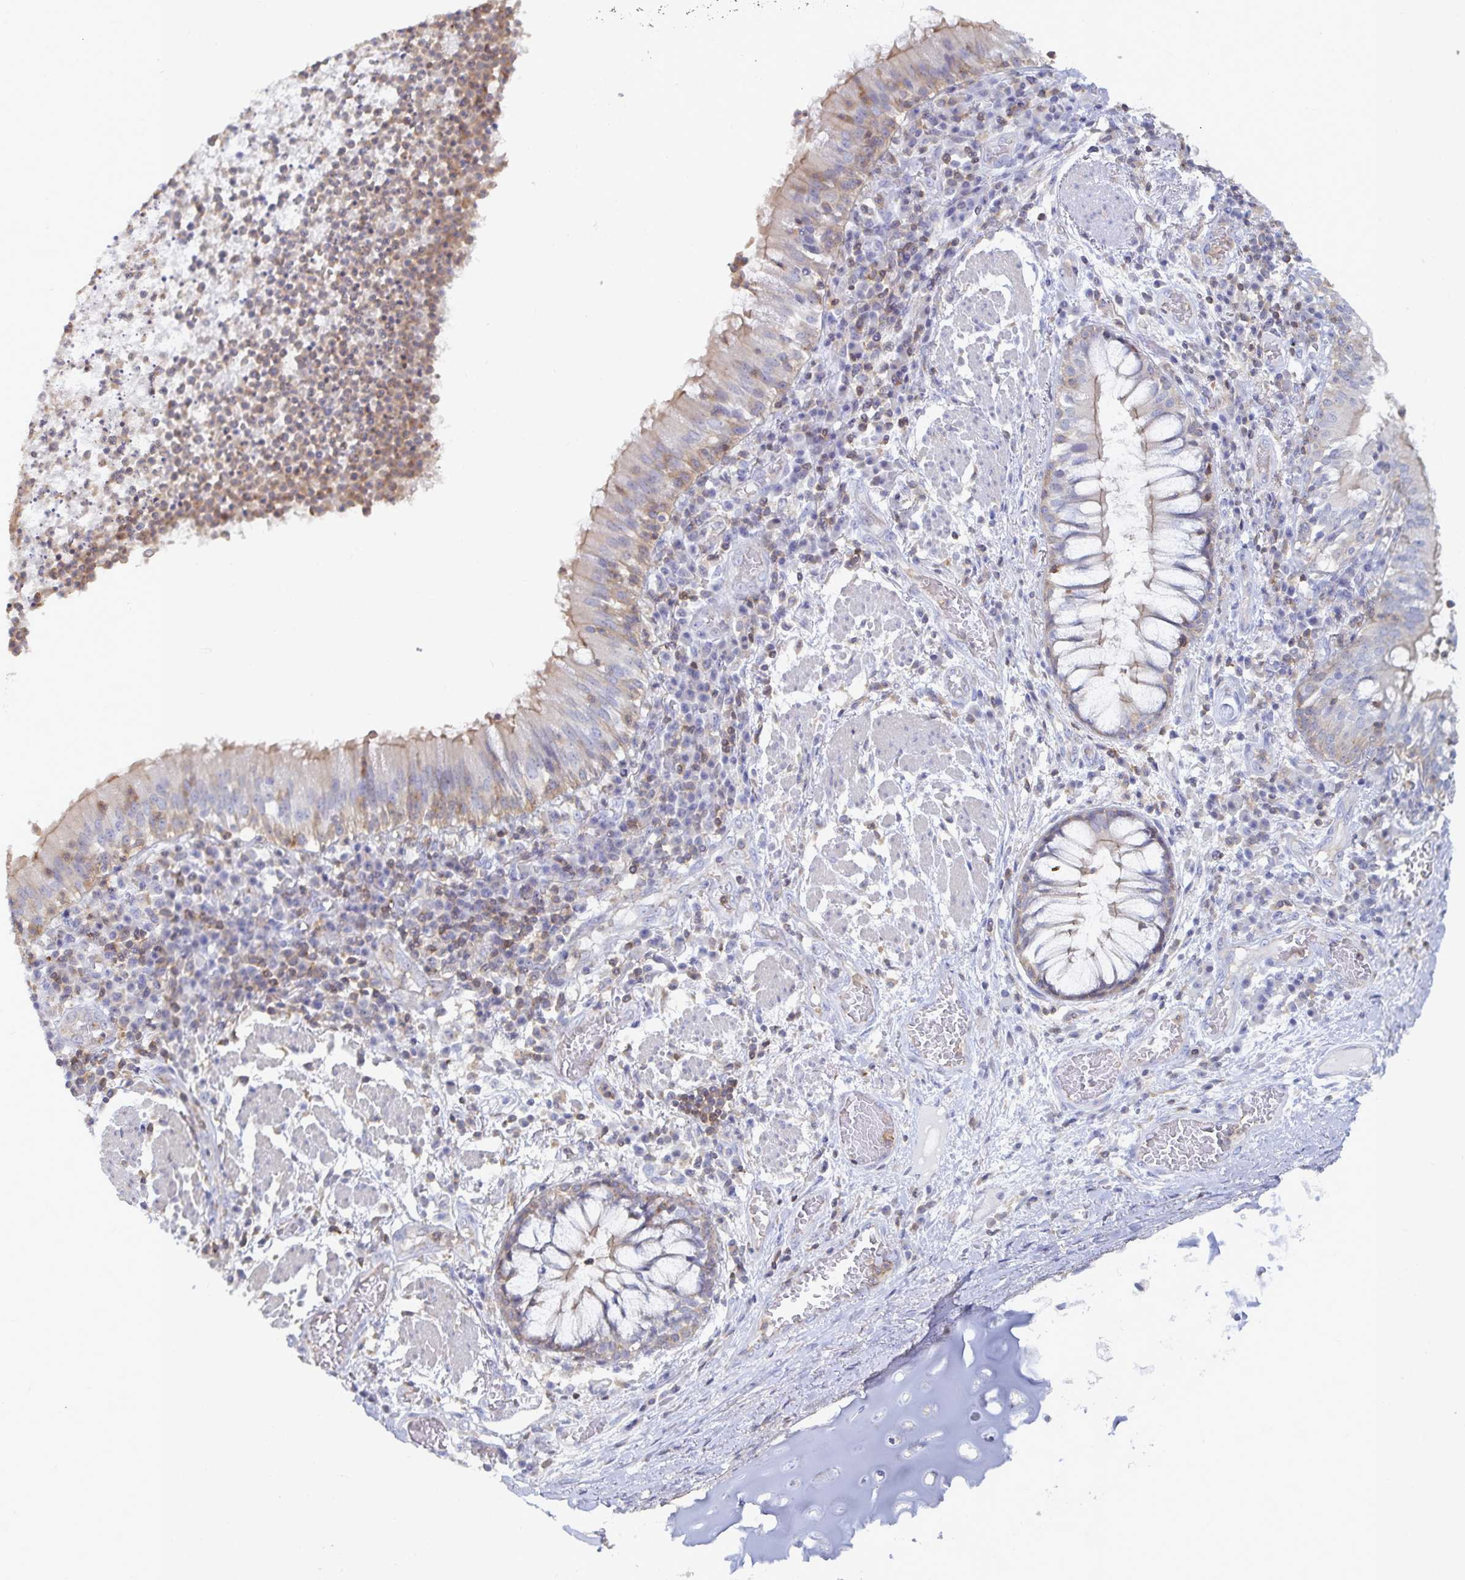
{"staining": {"intensity": "weak", "quantity": "25%-75%", "location": "cytoplasmic/membranous"}, "tissue": "bronchus", "cell_type": "Respiratory epithelial cells", "image_type": "normal", "snomed": [{"axis": "morphology", "description": "Normal tissue, NOS"}, {"axis": "topography", "description": "Lymph node"}, {"axis": "topography", "description": "Bronchus"}], "caption": "Respiratory epithelial cells exhibit weak cytoplasmic/membranous staining in approximately 25%-75% of cells in benign bronchus.", "gene": "PIK3CD", "patient": {"sex": "male", "age": 56}}